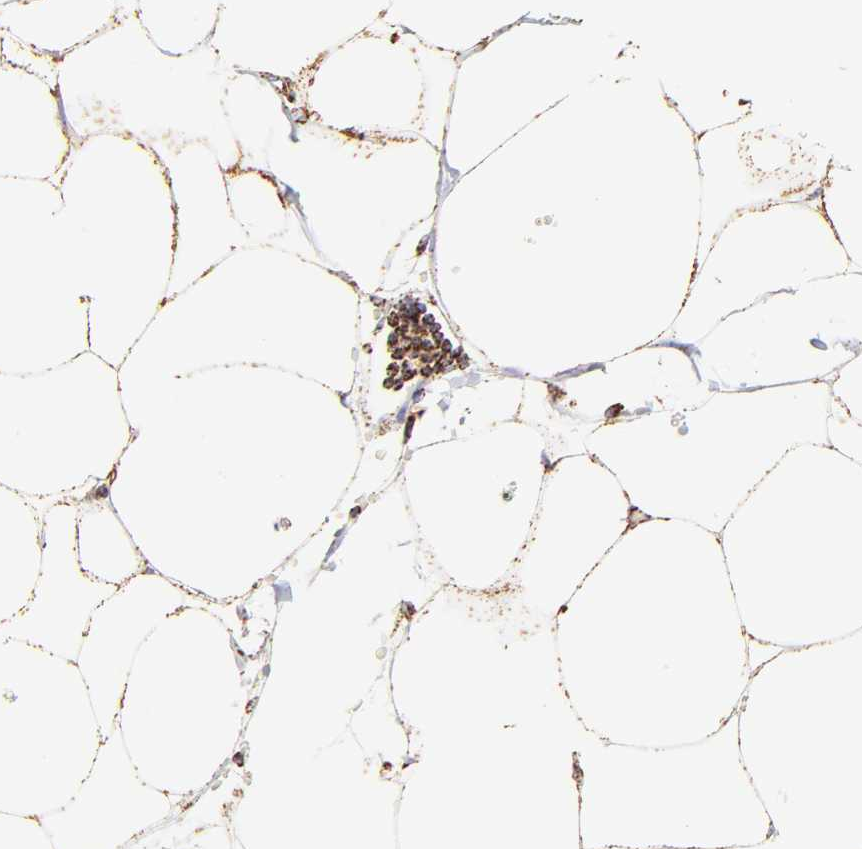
{"staining": {"intensity": "moderate", "quantity": "25%-75%", "location": "cytoplasmic/membranous"}, "tissue": "adipose tissue", "cell_type": "Adipocytes", "image_type": "normal", "snomed": [{"axis": "morphology", "description": "Normal tissue, NOS"}, {"axis": "morphology", "description": "Adenocarcinoma, NOS"}, {"axis": "topography", "description": "Colon"}, {"axis": "topography", "description": "Peripheral nerve tissue"}], "caption": "Unremarkable adipose tissue was stained to show a protein in brown. There is medium levels of moderate cytoplasmic/membranous expression in approximately 25%-75% of adipocytes.", "gene": "ECH1", "patient": {"sex": "male", "age": 14}}